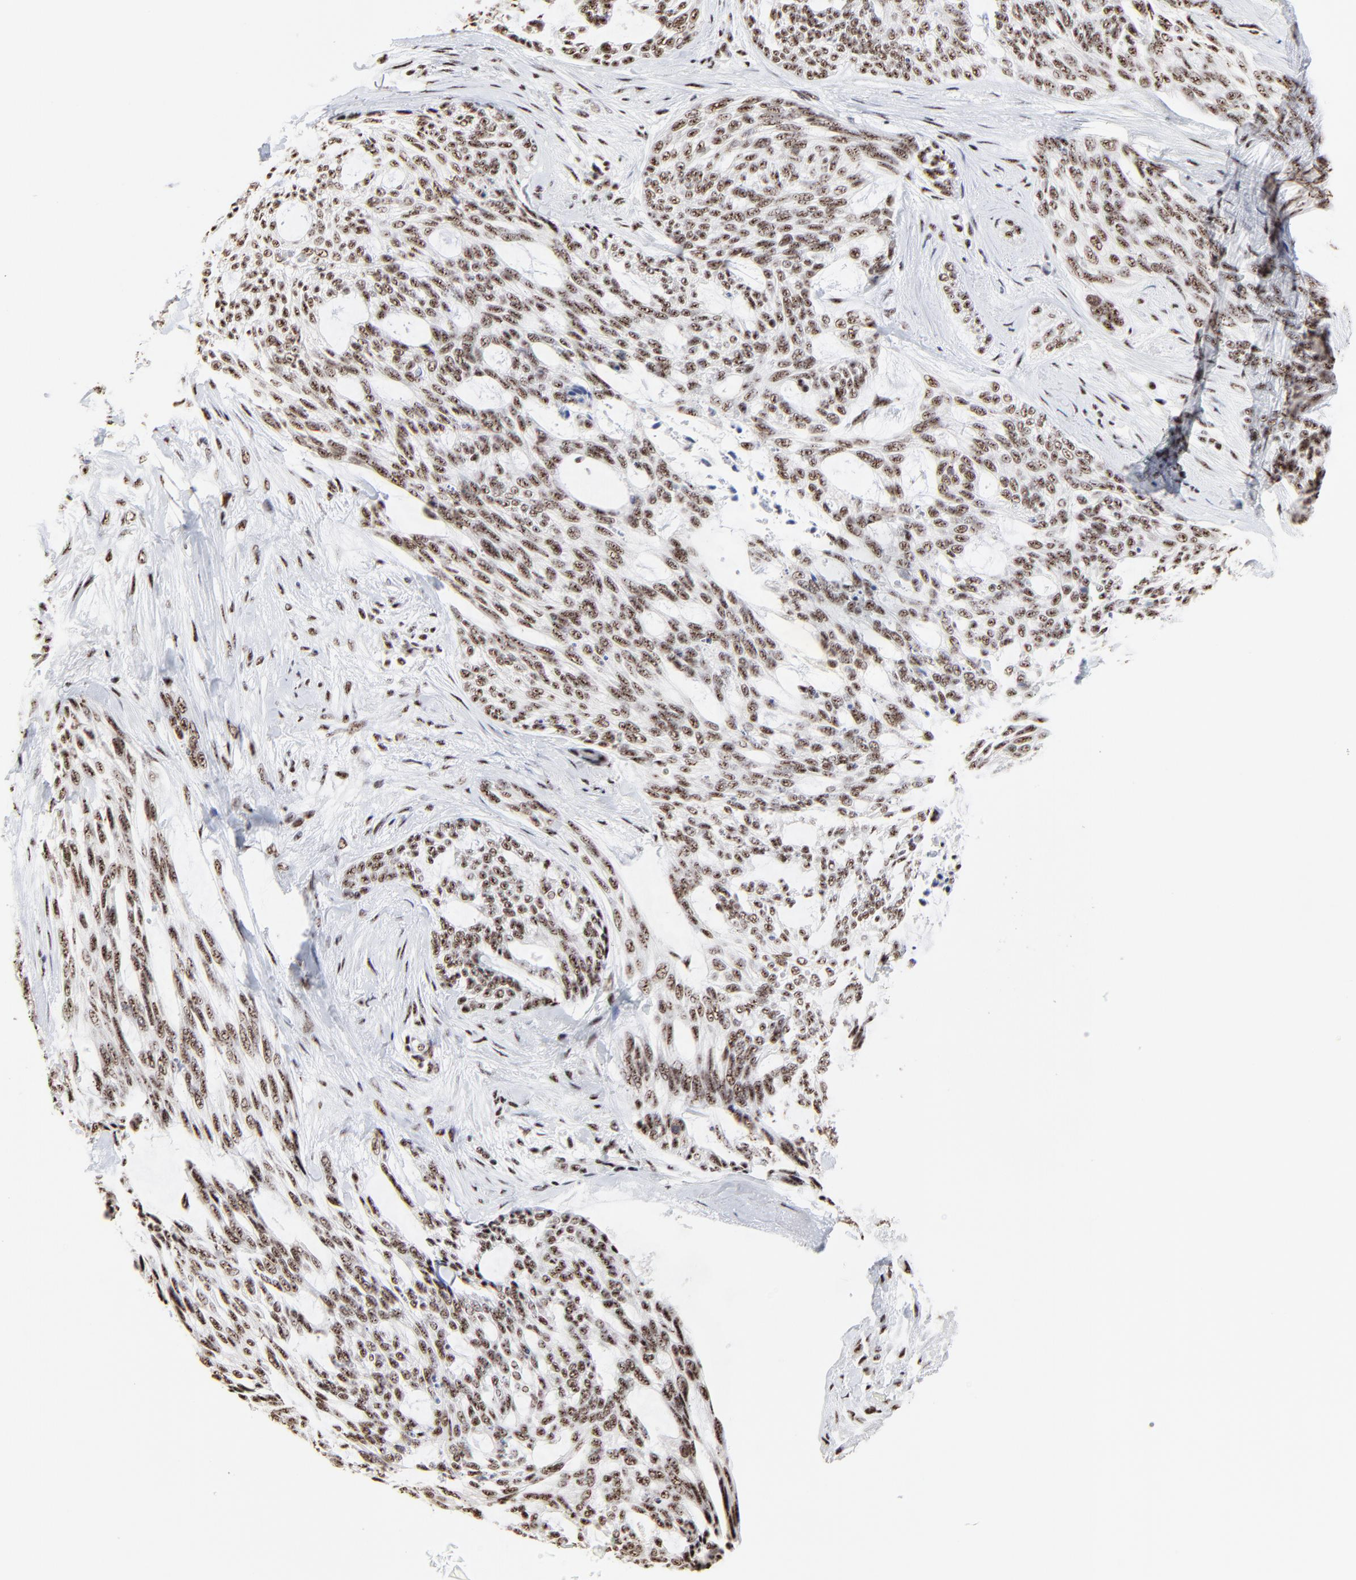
{"staining": {"intensity": "weak", "quantity": ">75%", "location": "nuclear"}, "tissue": "skin cancer", "cell_type": "Tumor cells", "image_type": "cancer", "snomed": [{"axis": "morphology", "description": "Normal tissue, NOS"}, {"axis": "morphology", "description": "Basal cell carcinoma"}, {"axis": "topography", "description": "Skin"}], "caption": "Weak nuclear staining for a protein is seen in approximately >75% of tumor cells of basal cell carcinoma (skin) using immunohistochemistry.", "gene": "MBD4", "patient": {"sex": "female", "age": 71}}